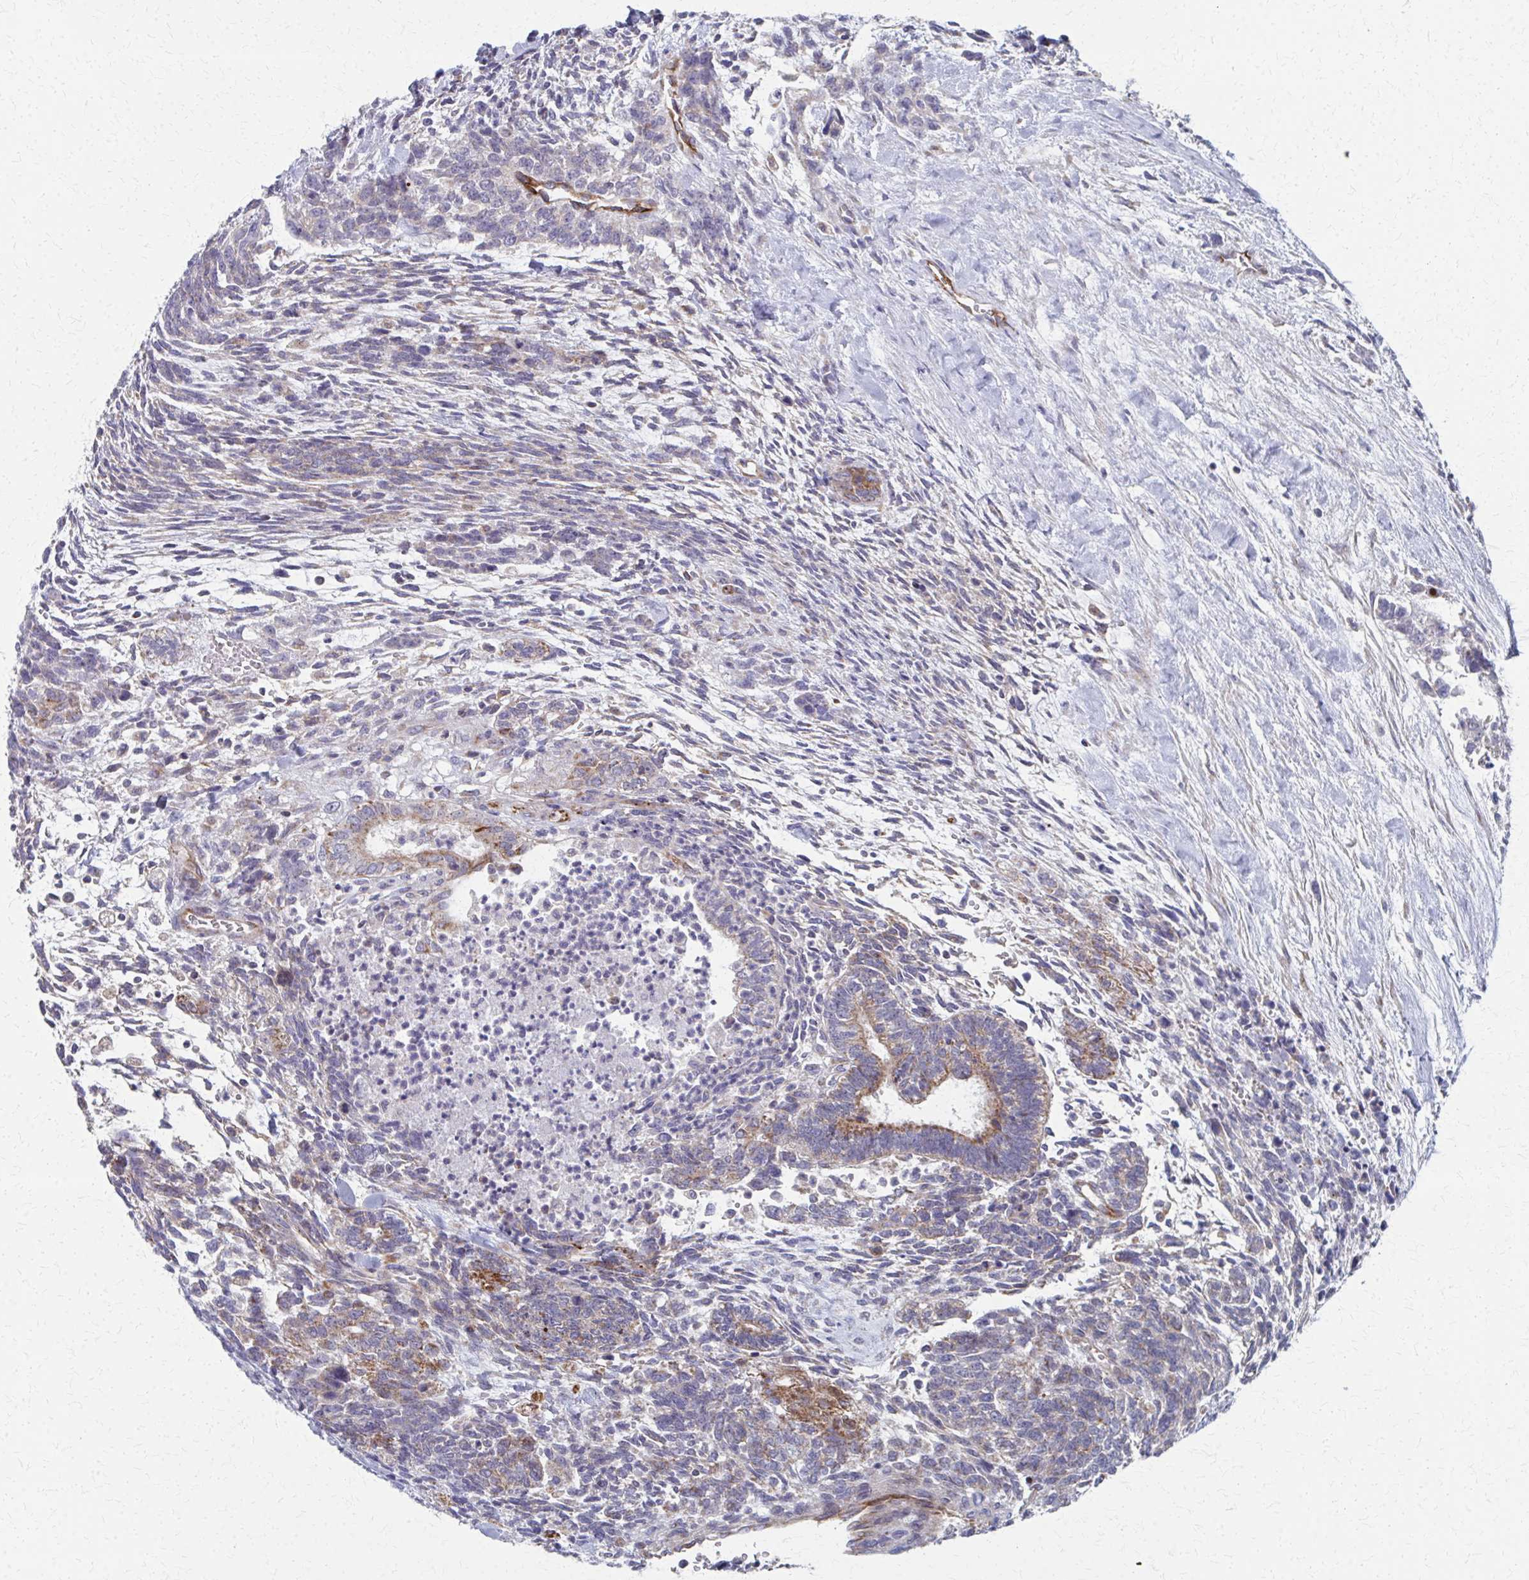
{"staining": {"intensity": "moderate", "quantity": "<25%", "location": "cytoplasmic/membranous"}, "tissue": "testis cancer", "cell_type": "Tumor cells", "image_type": "cancer", "snomed": [{"axis": "morphology", "description": "Carcinoma, Embryonal, NOS"}, {"axis": "topography", "description": "Testis"}], "caption": "This photomicrograph exhibits immunohistochemistry (IHC) staining of human testis cancer (embryonal carcinoma), with low moderate cytoplasmic/membranous staining in approximately <25% of tumor cells.", "gene": "FAHD1", "patient": {"sex": "male", "age": 23}}